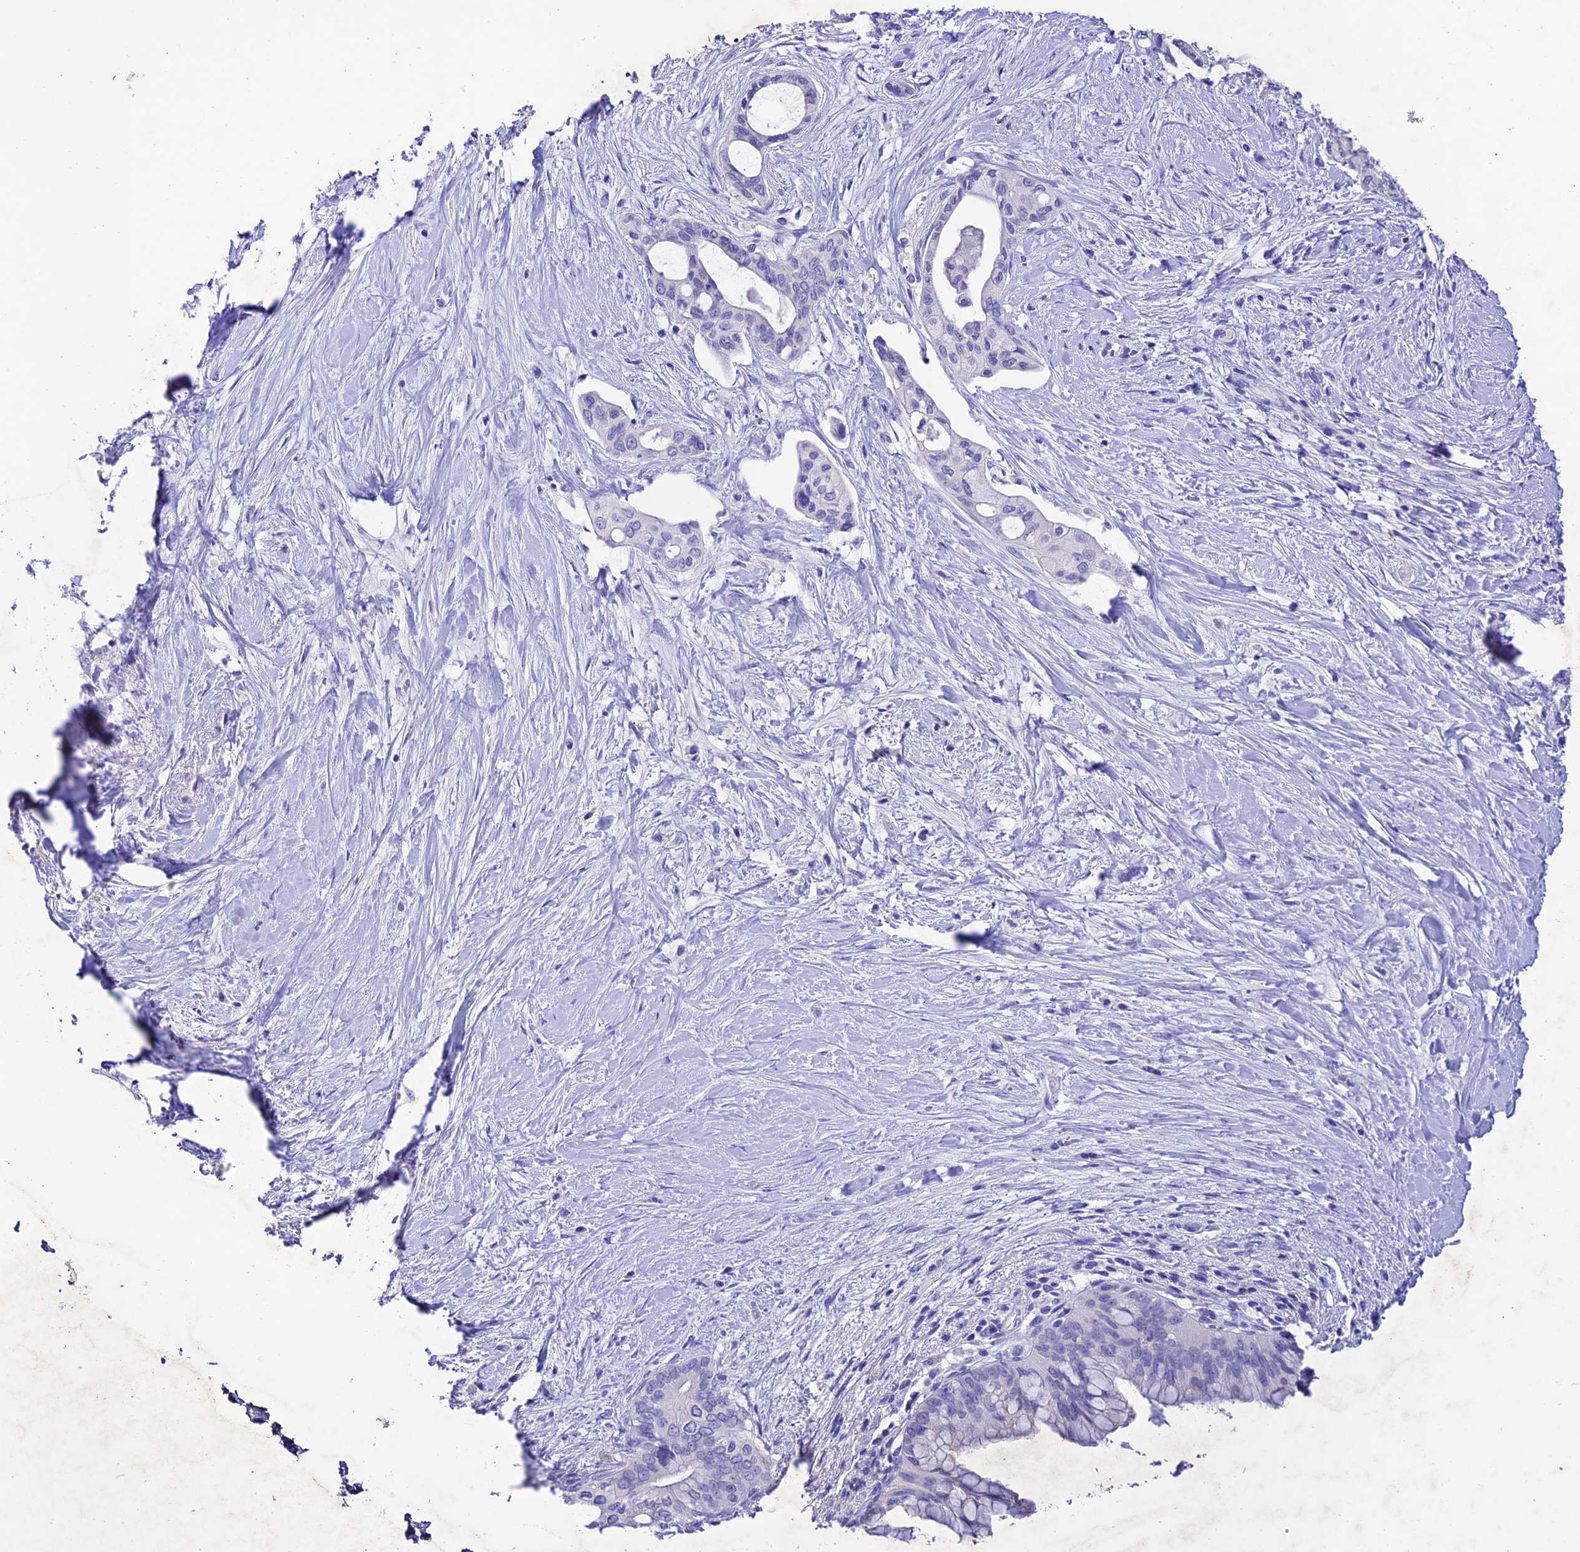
{"staining": {"intensity": "negative", "quantity": "none", "location": "none"}, "tissue": "pancreatic cancer", "cell_type": "Tumor cells", "image_type": "cancer", "snomed": [{"axis": "morphology", "description": "Adenocarcinoma, NOS"}, {"axis": "topography", "description": "Pancreas"}], "caption": "Immunohistochemistry (IHC) of pancreatic adenocarcinoma demonstrates no staining in tumor cells.", "gene": "NLRP6", "patient": {"sex": "male", "age": 46}}